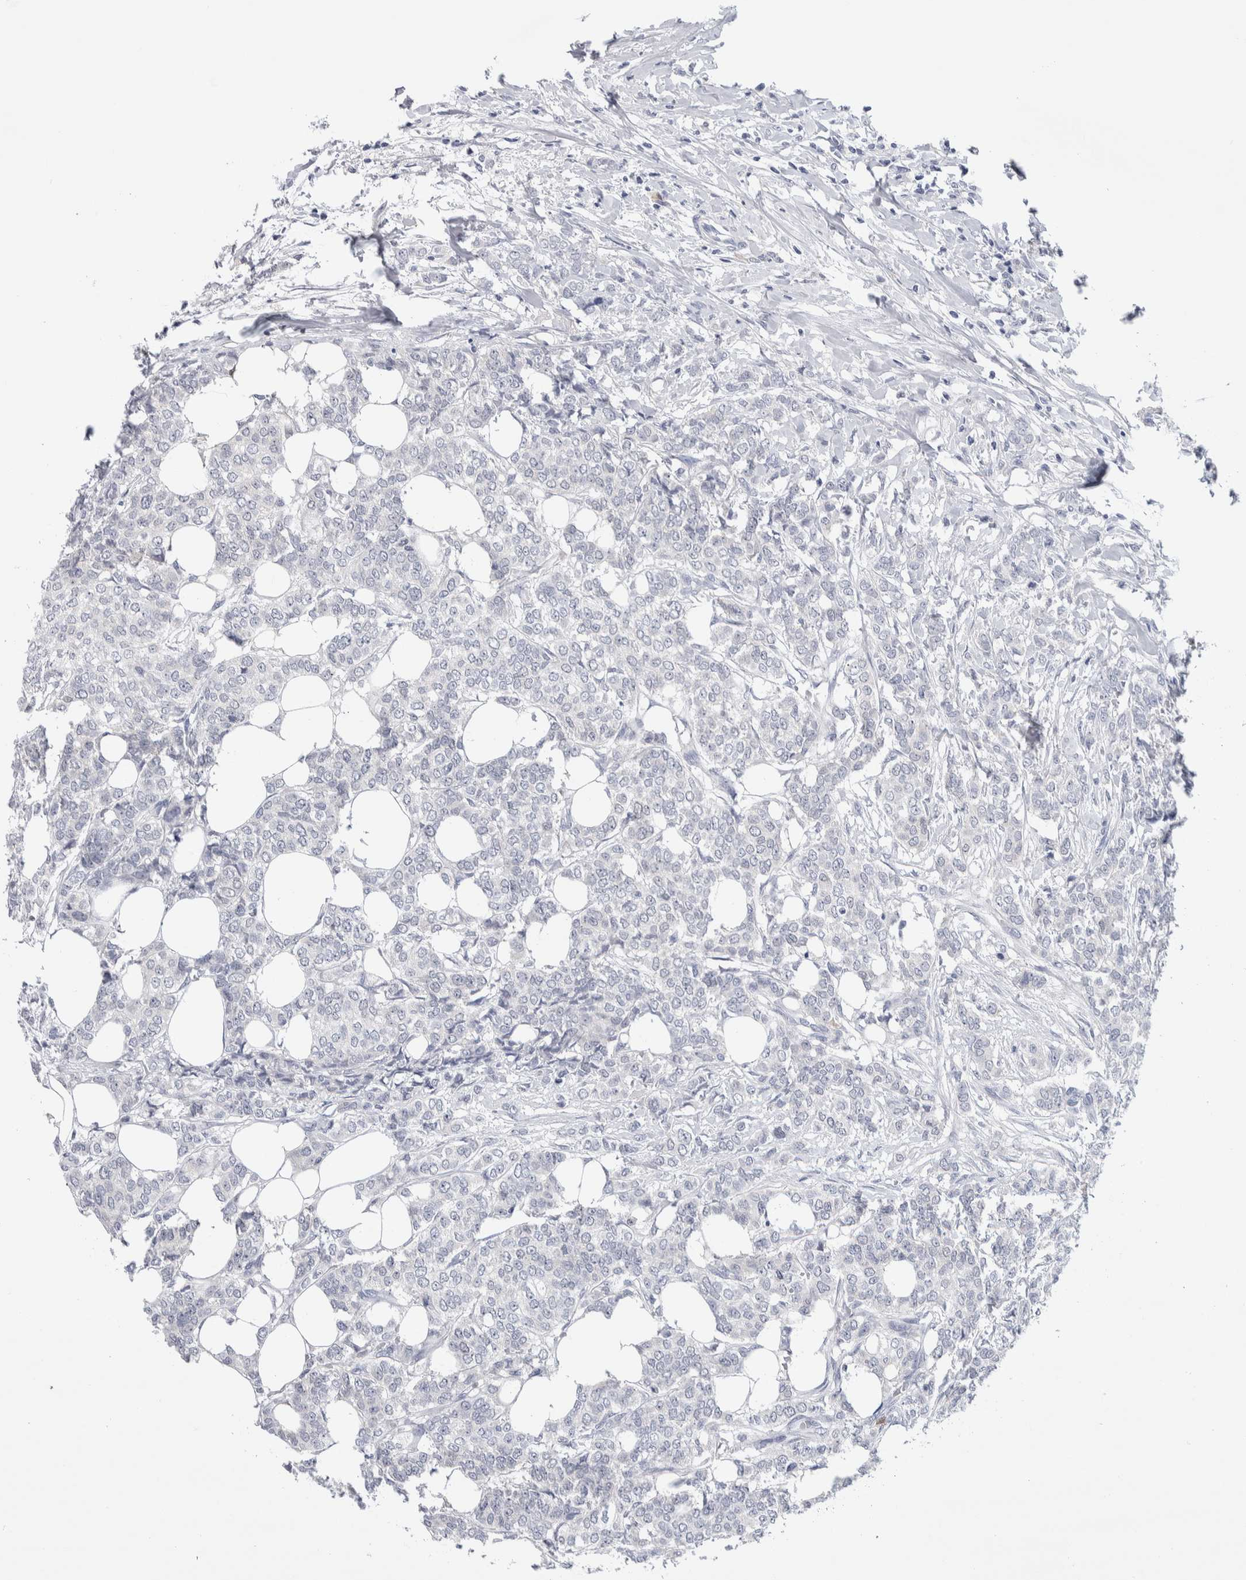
{"staining": {"intensity": "negative", "quantity": "none", "location": "none"}, "tissue": "breast cancer", "cell_type": "Tumor cells", "image_type": "cancer", "snomed": [{"axis": "morphology", "description": "Lobular carcinoma"}, {"axis": "topography", "description": "Skin"}, {"axis": "topography", "description": "Breast"}], "caption": "The image displays no significant positivity in tumor cells of breast cancer (lobular carcinoma).", "gene": "LURAP1L", "patient": {"sex": "female", "age": 46}}